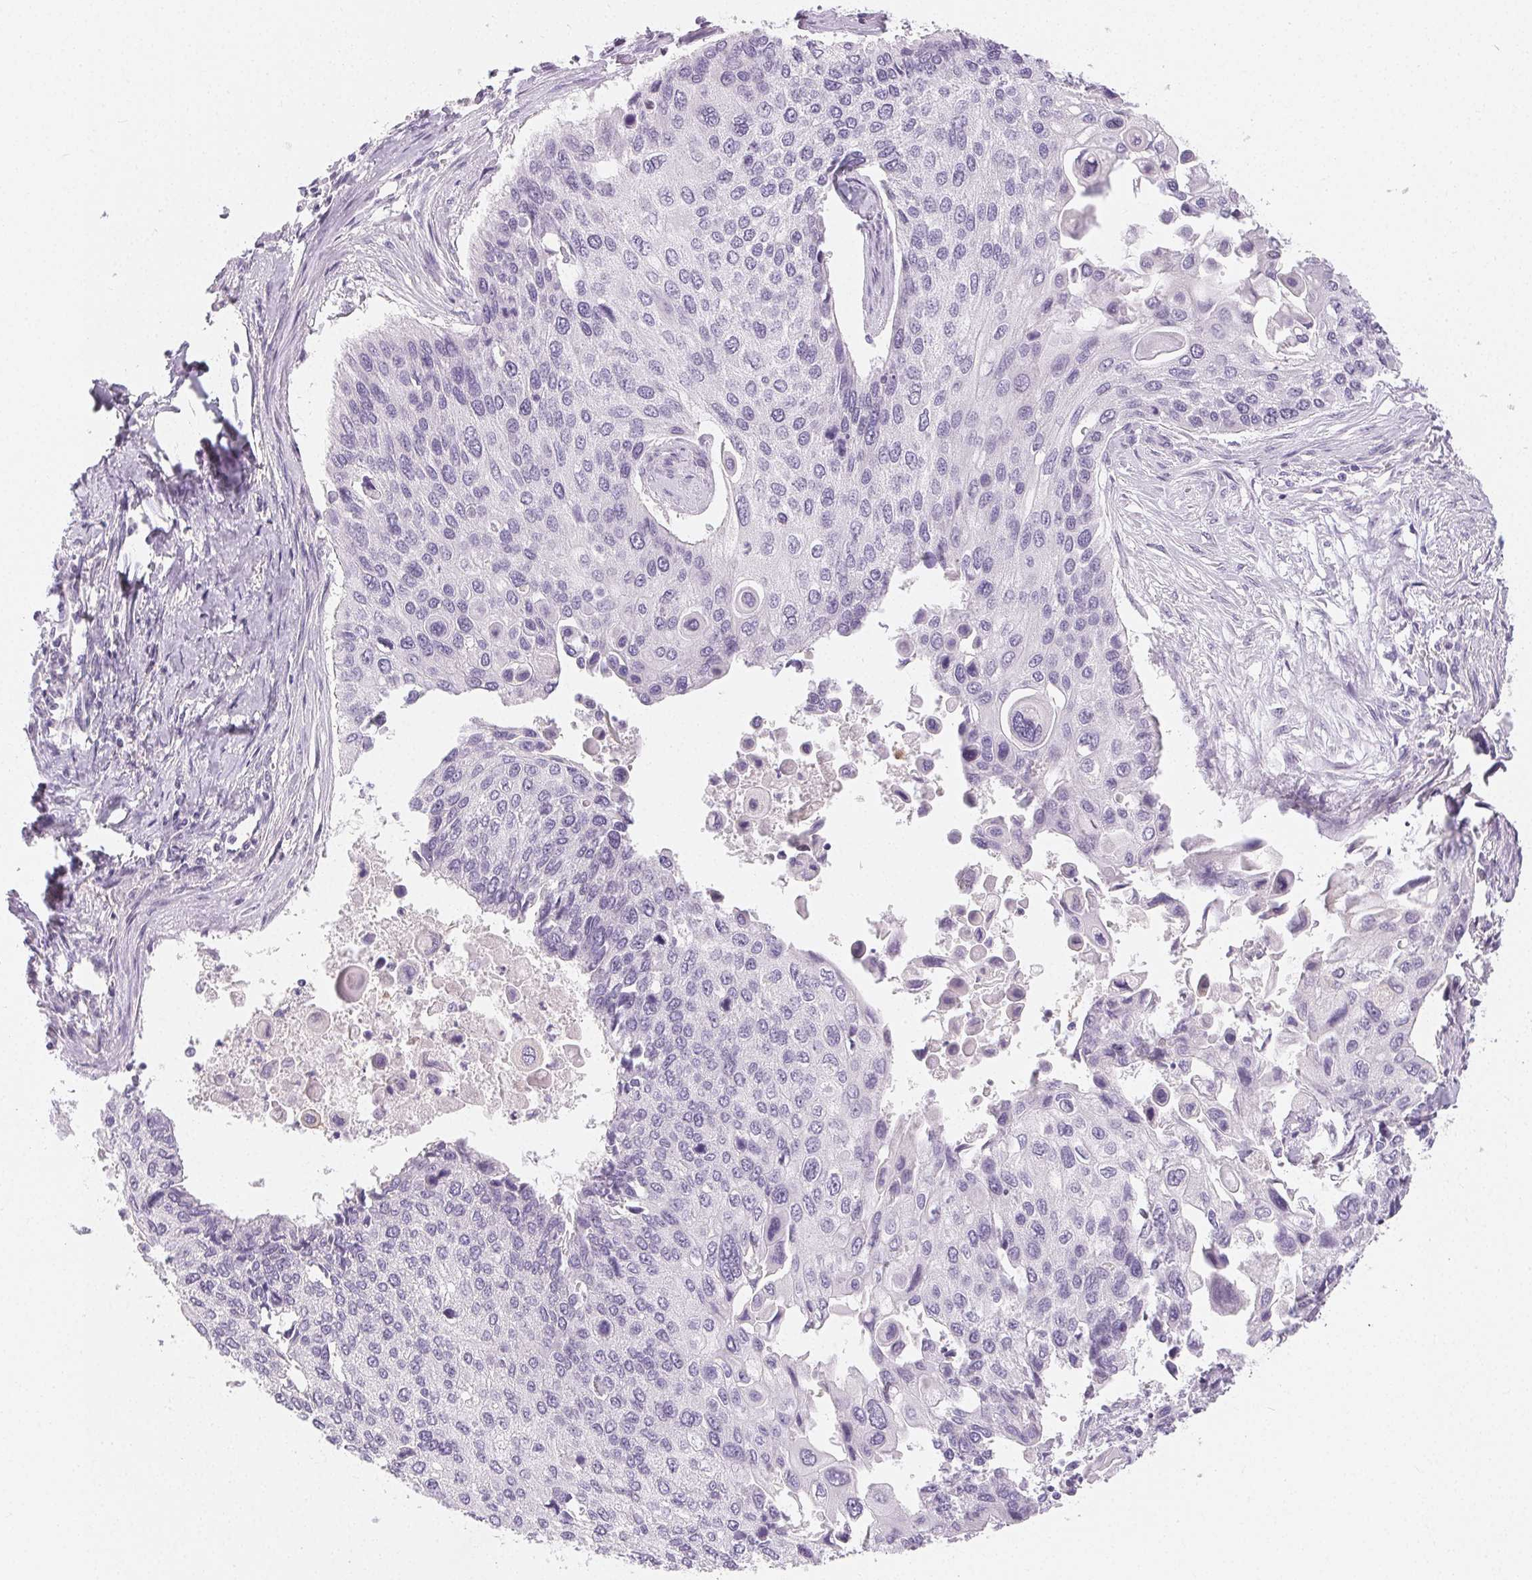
{"staining": {"intensity": "negative", "quantity": "none", "location": "none"}, "tissue": "lung cancer", "cell_type": "Tumor cells", "image_type": "cancer", "snomed": [{"axis": "morphology", "description": "Squamous cell carcinoma, NOS"}, {"axis": "morphology", "description": "Squamous cell carcinoma, metastatic, NOS"}, {"axis": "topography", "description": "Lung"}], "caption": "This is an immunohistochemistry micrograph of human lung cancer. There is no staining in tumor cells.", "gene": "MIOX", "patient": {"sex": "male", "age": 63}}